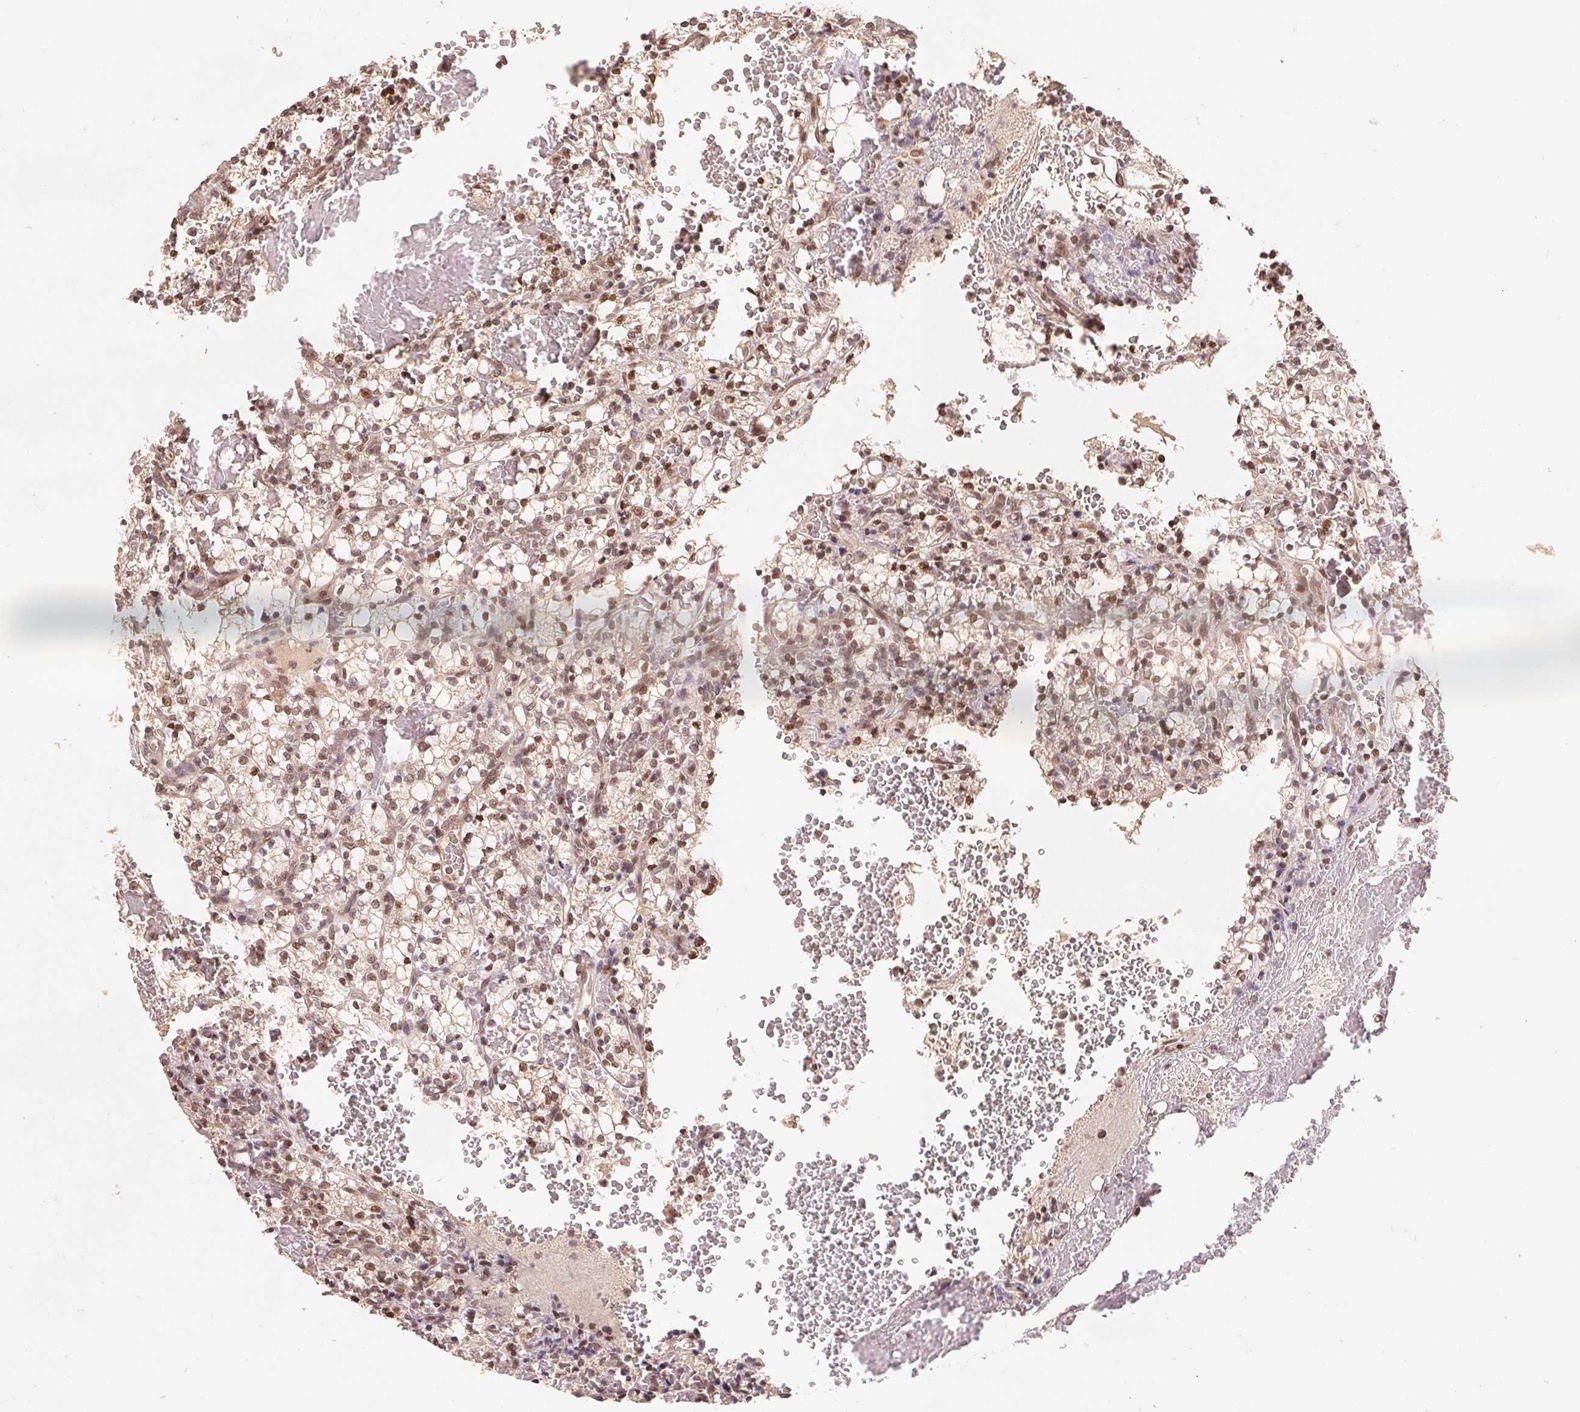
{"staining": {"intensity": "moderate", "quantity": ">75%", "location": "nuclear"}, "tissue": "renal cancer", "cell_type": "Tumor cells", "image_type": "cancer", "snomed": [{"axis": "morphology", "description": "Adenocarcinoma, NOS"}, {"axis": "topography", "description": "Kidney"}], "caption": "Adenocarcinoma (renal) stained for a protein exhibits moderate nuclear positivity in tumor cells.", "gene": "HMGN3", "patient": {"sex": "female", "age": 69}}